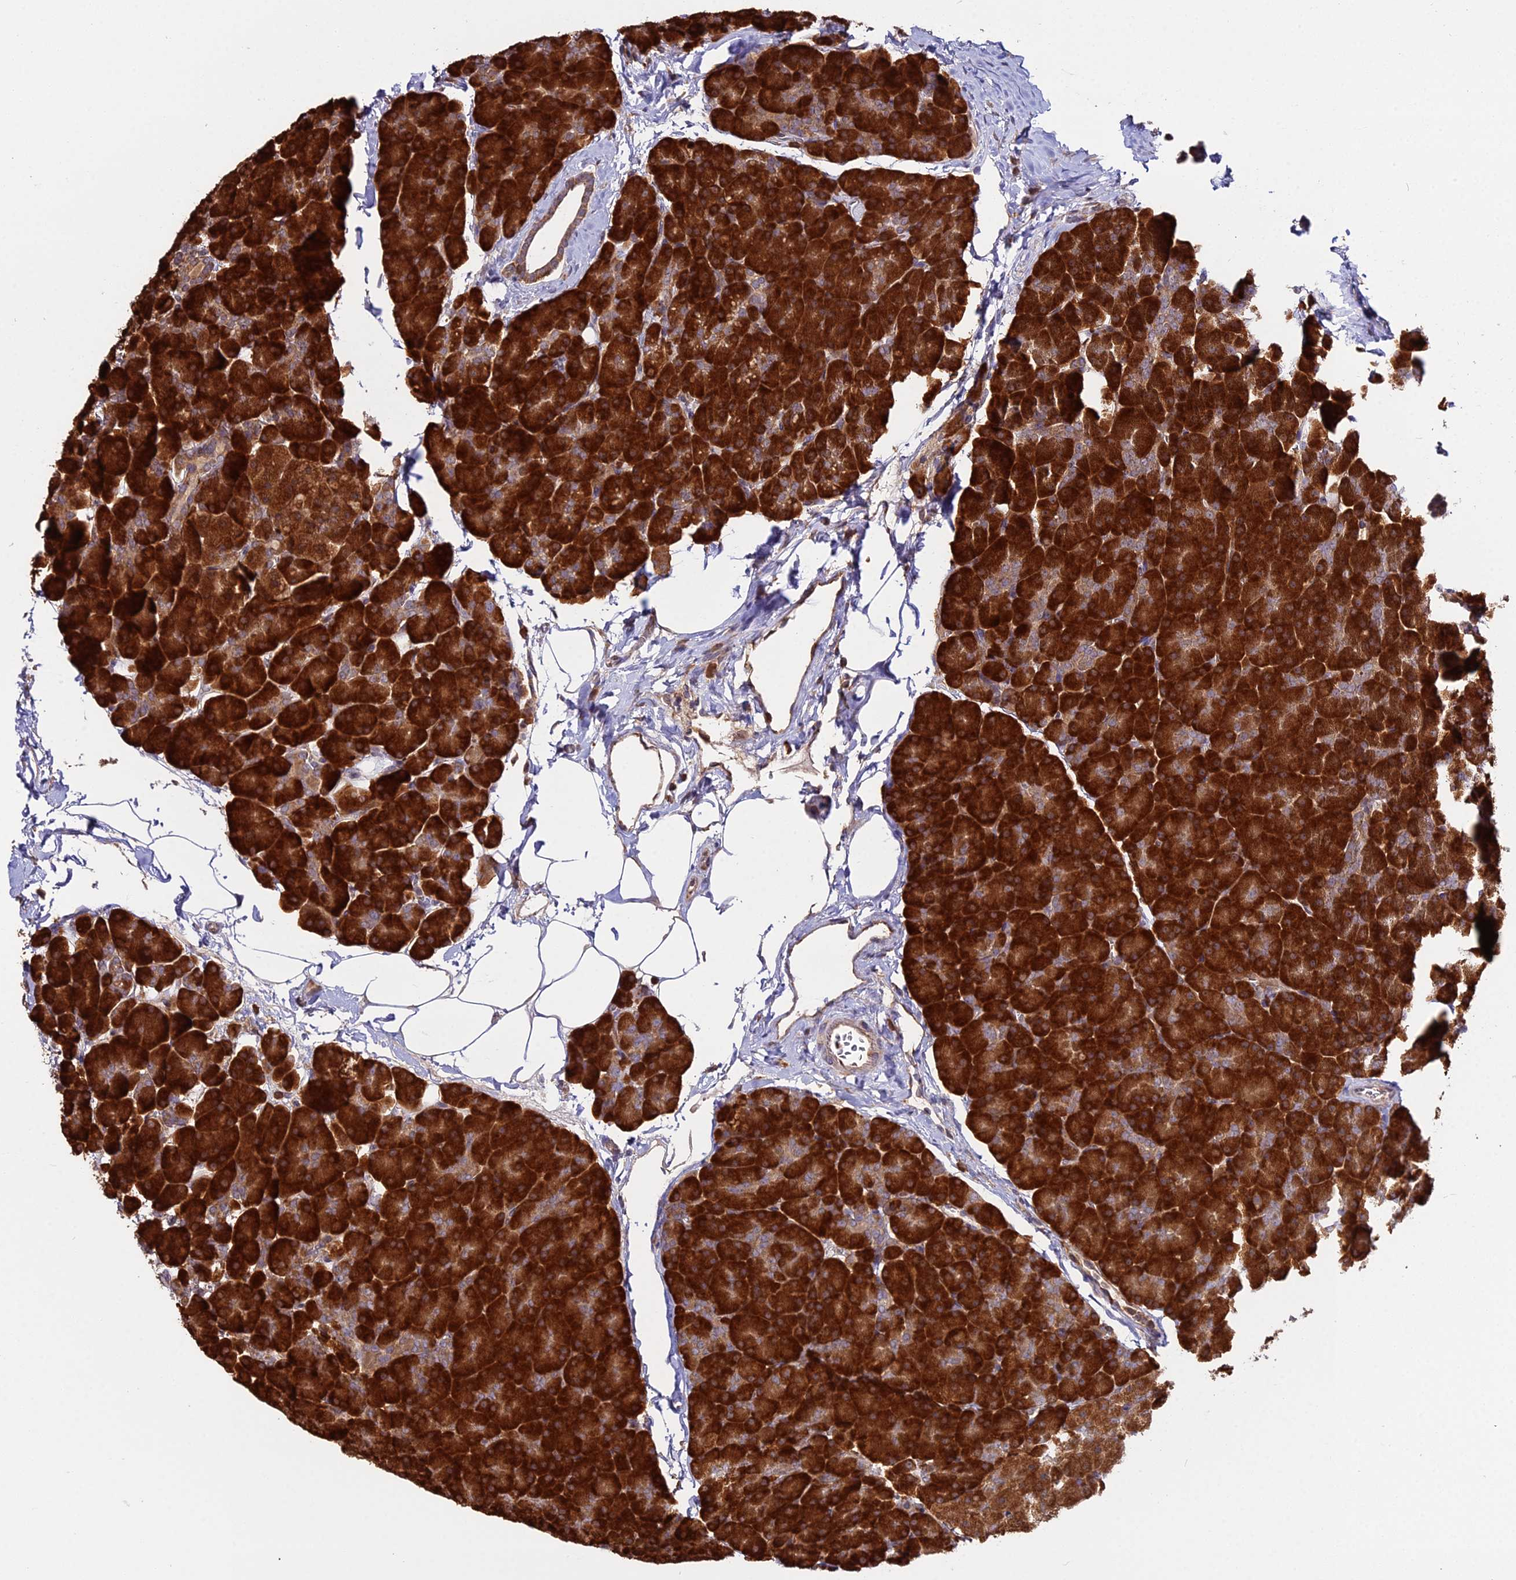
{"staining": {"intensity": "strong", "quantity": ">75%", "location": "cytoplasmic/membranous"}, "tissue": "pancreas", "cell_type": "Exocrine glandular cells", "image_type": "normal", "snomed": [{"axis": "morphology", "description": "Normal tissue, NOS"}, {"axis": "topography", "description": "Pancreas"}], "caption": "Immunohistochemical staining of benign pancreas reveals high levels of strong cytoplasmic/membranous positivity in approximately >75% of exocrine glandular cells. (DAB IHC with brightfield microscopy, high magnification).", "gene": "RPL26", "patient": {"sex": "male", "age": 36}}